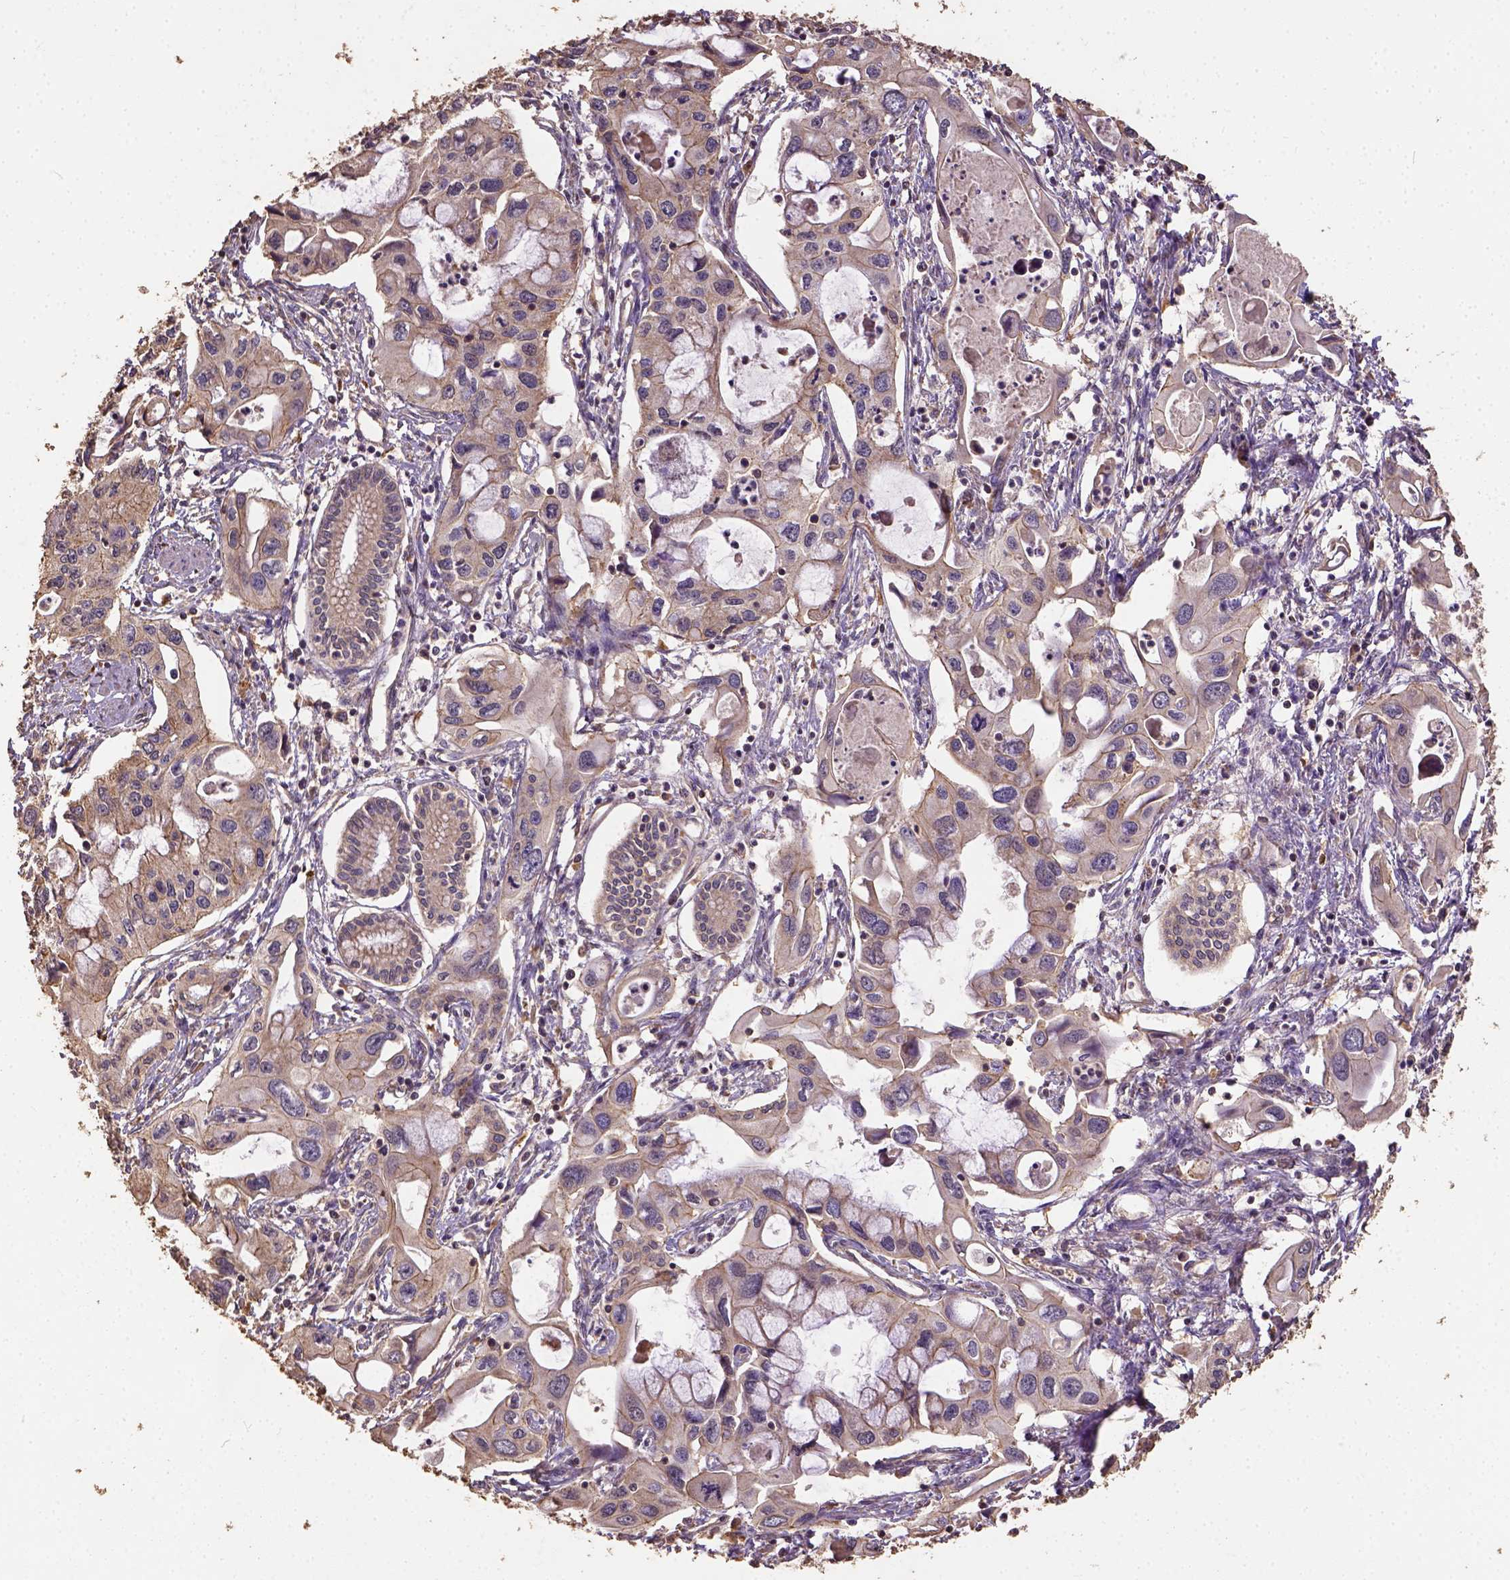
{"staining": {"intensity": "weak", "quantity": ">75%", "location": "cytoplasmic/membranous"}, "tissue": "pancreatic cancer", "cell_type": "Tumor cells", "image_type": "cancer", "snomed": [{"axis": "morphology", "description": "Adenocarcinoma, NOS"}, {"axis": "topography", "description": "Pancreas"}], "caption": "Weak cytoplasmic/membranous protein staining is identified in about >75% of tumor cells in adenocarcinoma (pancreatic).", "gene": "ATP1B3", "patient": {"sex": "male", "age": 60}}